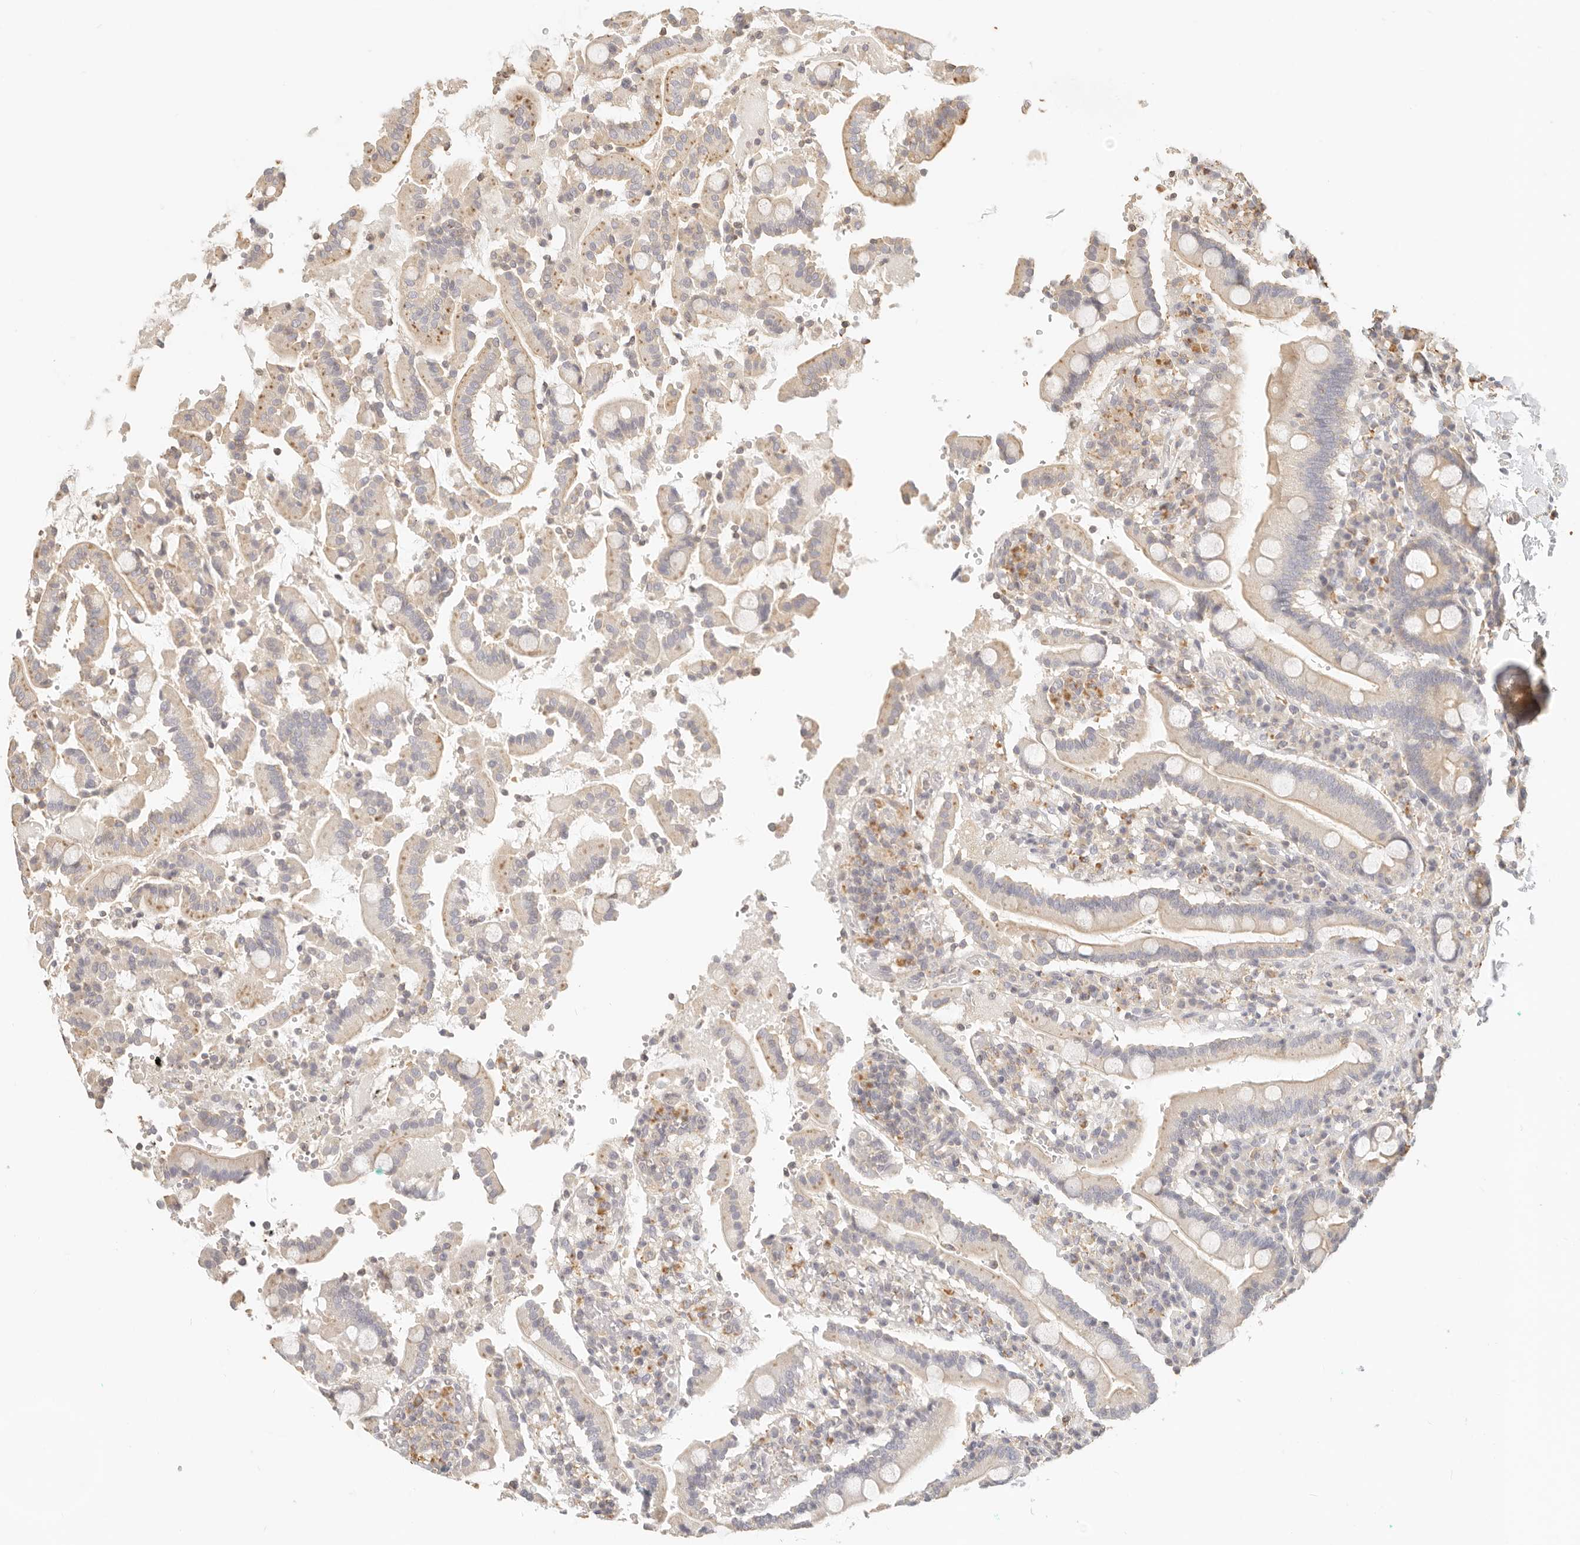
{"staining": {"intensity": "moderate", "quantity": "<25%", "location": "cytoplasmic/membranous"}, "tissue": "duodenum", "cell_type": "Glandular cells", "image_type": "normal", "snomed": [{"axis": "morphology", "description": "Normal tissue, NOS"}, {"axis": "topography", "description": "Small intestine, NOS"}], "caption": "A low amount of moderate cytoplasmic/membranous staining is identified in about <25% of glandular cells in unremarkable duodenum.", "gene": "CNMD", "patient": {"sex": "female", "age": 71}}